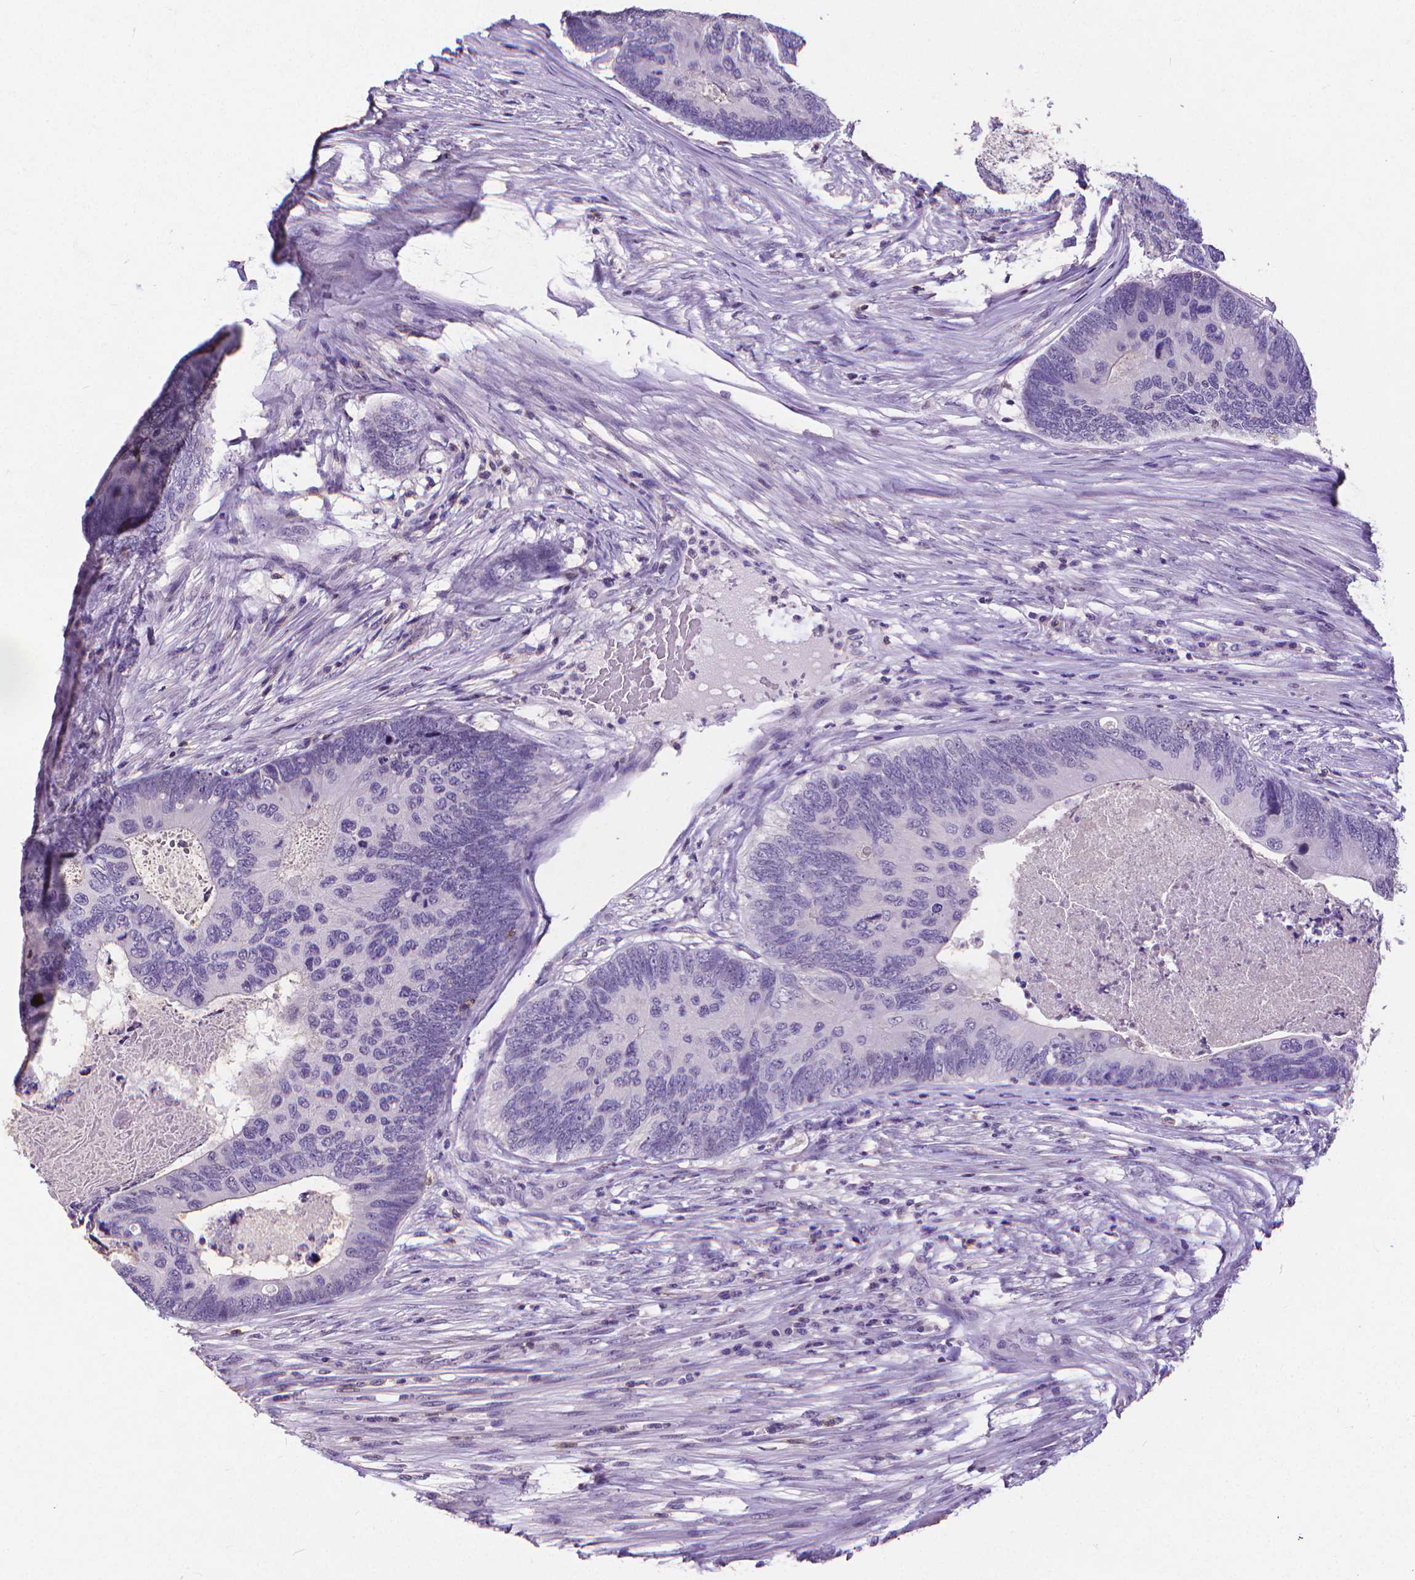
{"staining": {"intensity": "negative", "quantity": "none", "location": "none"}, "tissue": "colorectal cancer", "cell_type": "Tumor cells", "image_type": "cancer", "snomed": [{"axis": "morphology", "description": "Adenocarcinoma, NOS"}, {"axis": "topography", "description": "Colon"}], "caption": "Immunohistochemical staining of human colorectal cancer reveals no significant expression in tumor cells.", "gene": "CD4", "patient": {"sex": "female", "age": 67}}